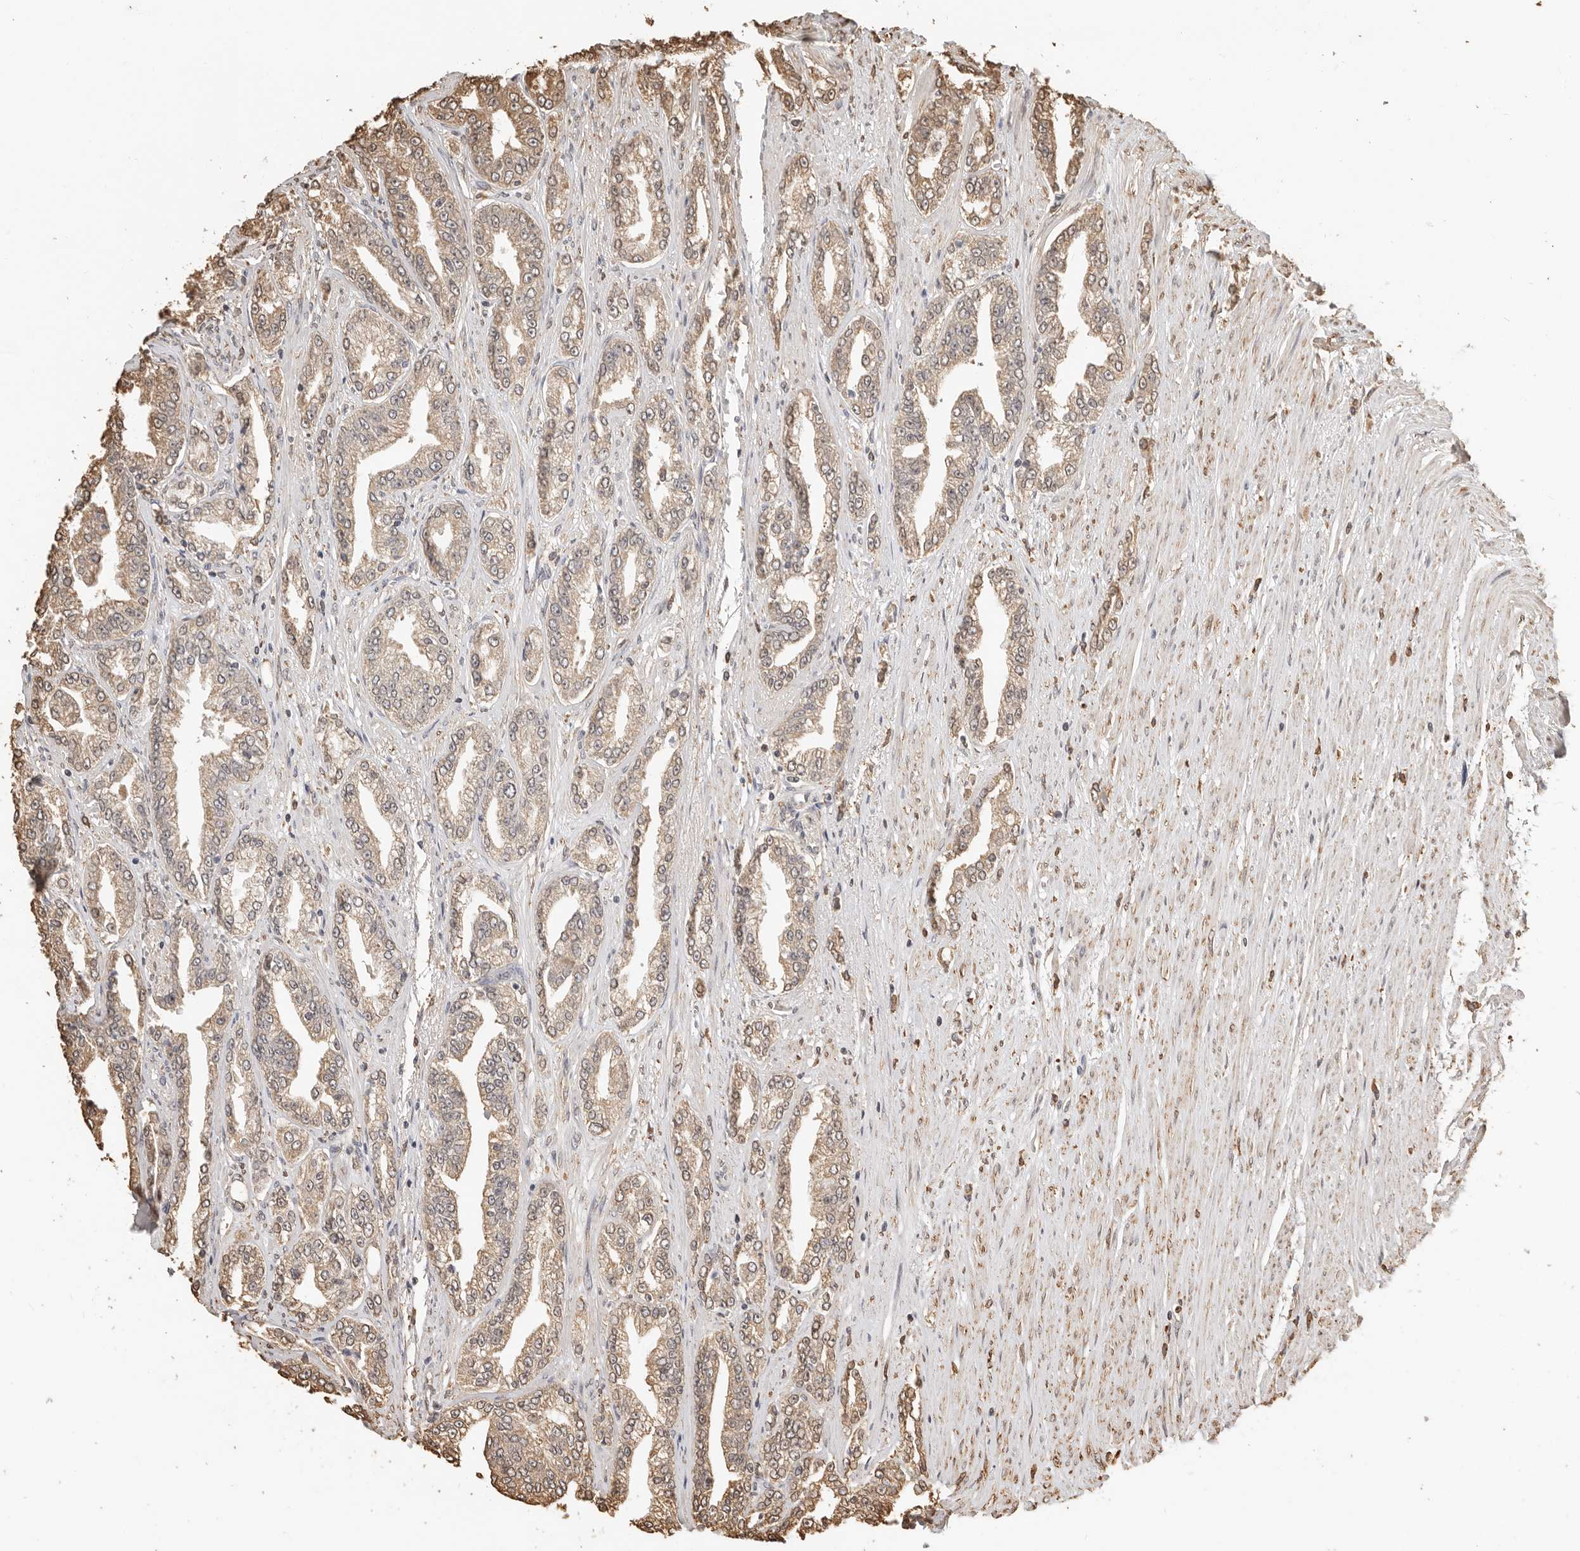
{"staining": {"intensity": "weak", "quantity": ">75%", "location": "cytoplasmic/membranous"}, "tissue": "prostate cancer", "cell_type": "Tumor cells", "image_type": "cancer", "snomed": [{"axis": "morphology", "description": "Adenocarcinoma, High grade"}, {"axis": "topography", "description": "Prostate"}], "caption": "High-grade adenocarcinoma (prostate) tissue reveals weak cytoplasmic/membranous expression in about >75% of tumor cells, visualized by immunohistochemistry.", "gene": "ARHGEF10L", "patient": {"sex": "male", "age": 71}}